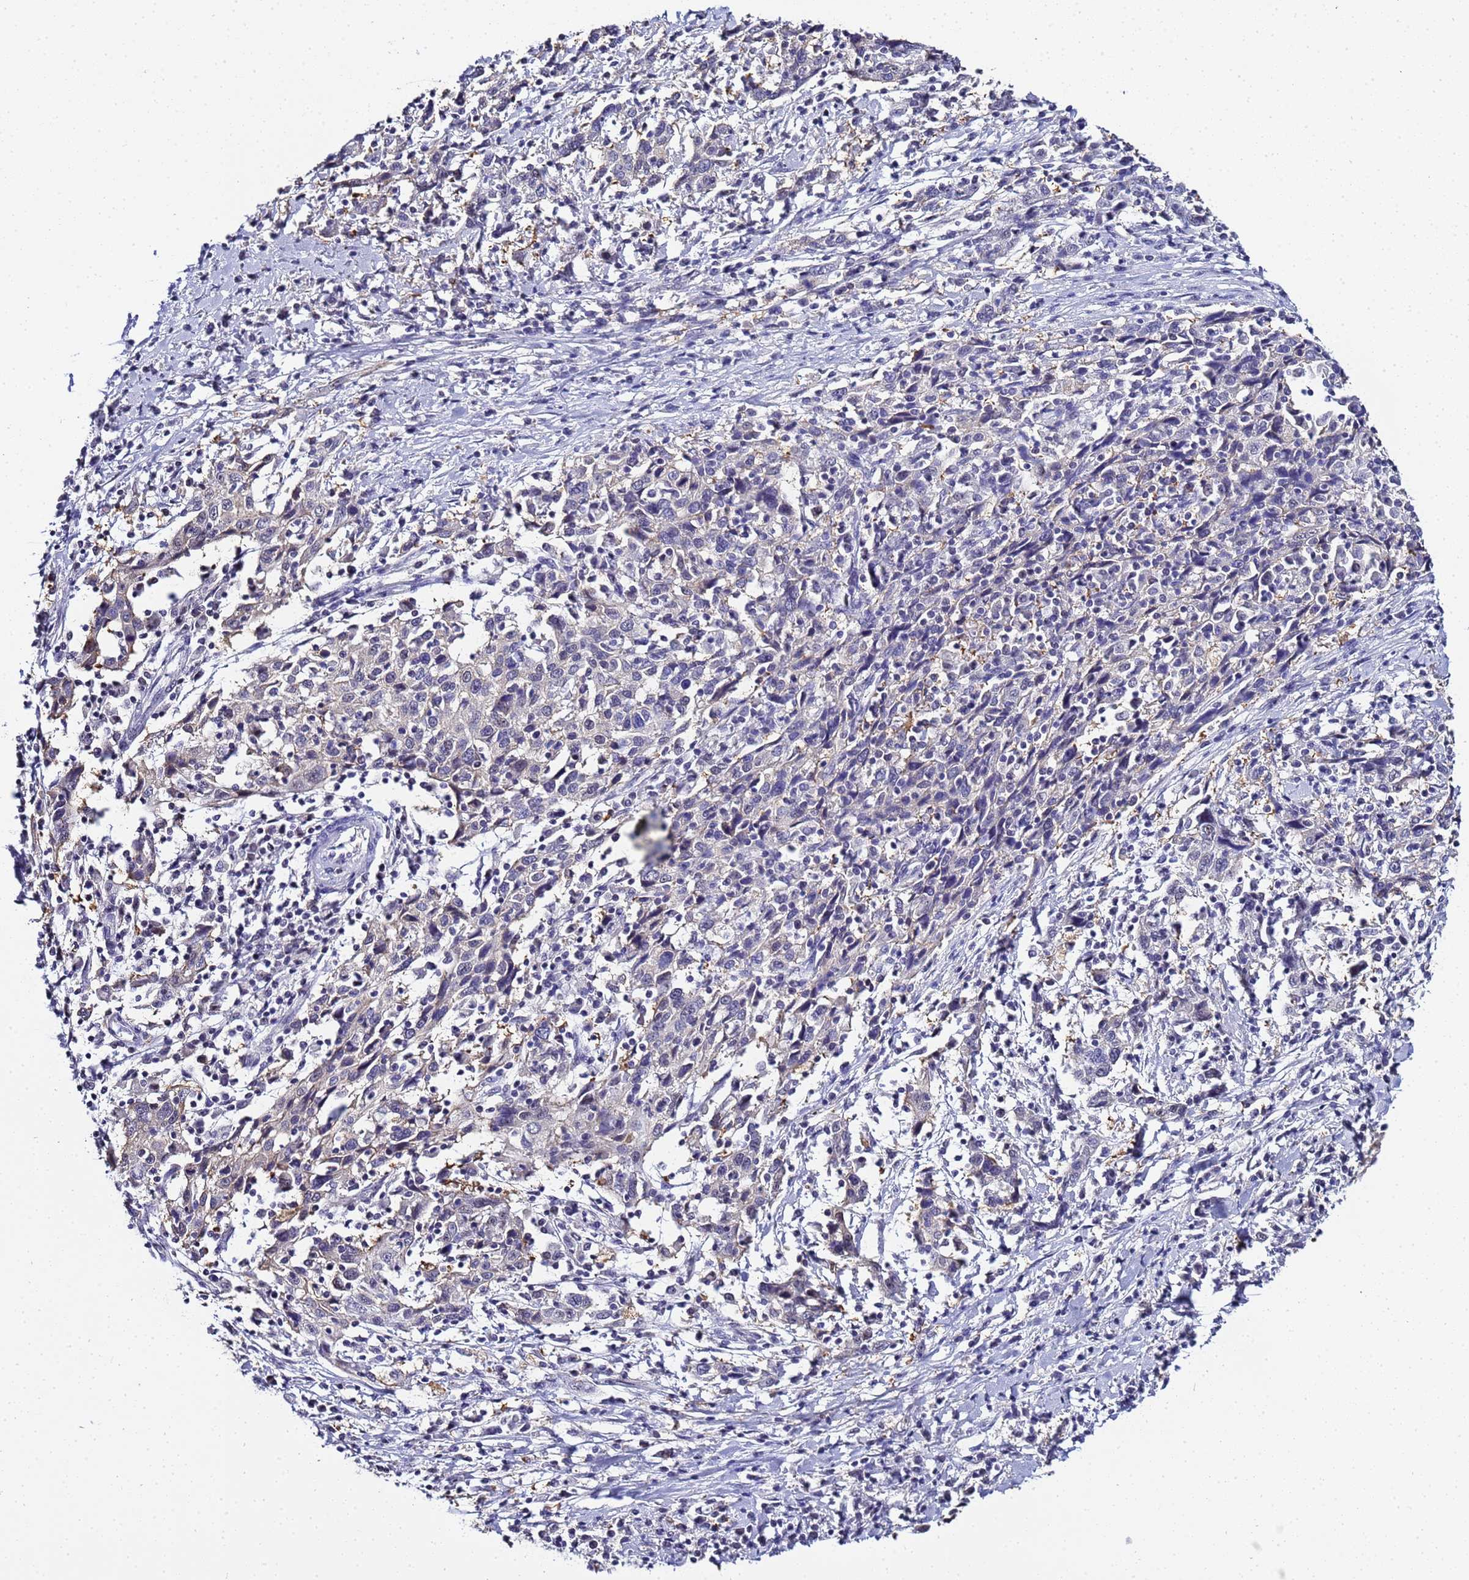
{"staining": {"intensity": "weak", "quantity": "<25%", "location": "nuclear"}, "tissue": "cervical cancer", "cell_type": "Tumor cells", "image_type": "cancer", "snomed": [{"axis": "morphology", "description": "Squamous cell carcinoma, NOS"}, {"axis": "topography", "description": "Cervix"}], "caption": "Protein analysis of cervical cancer (squamous cell carcinoma) exhibits no significant staining in tumor cells.", "gene": "ACTL6B", "patient": {"sex": "female", "age": 46}}